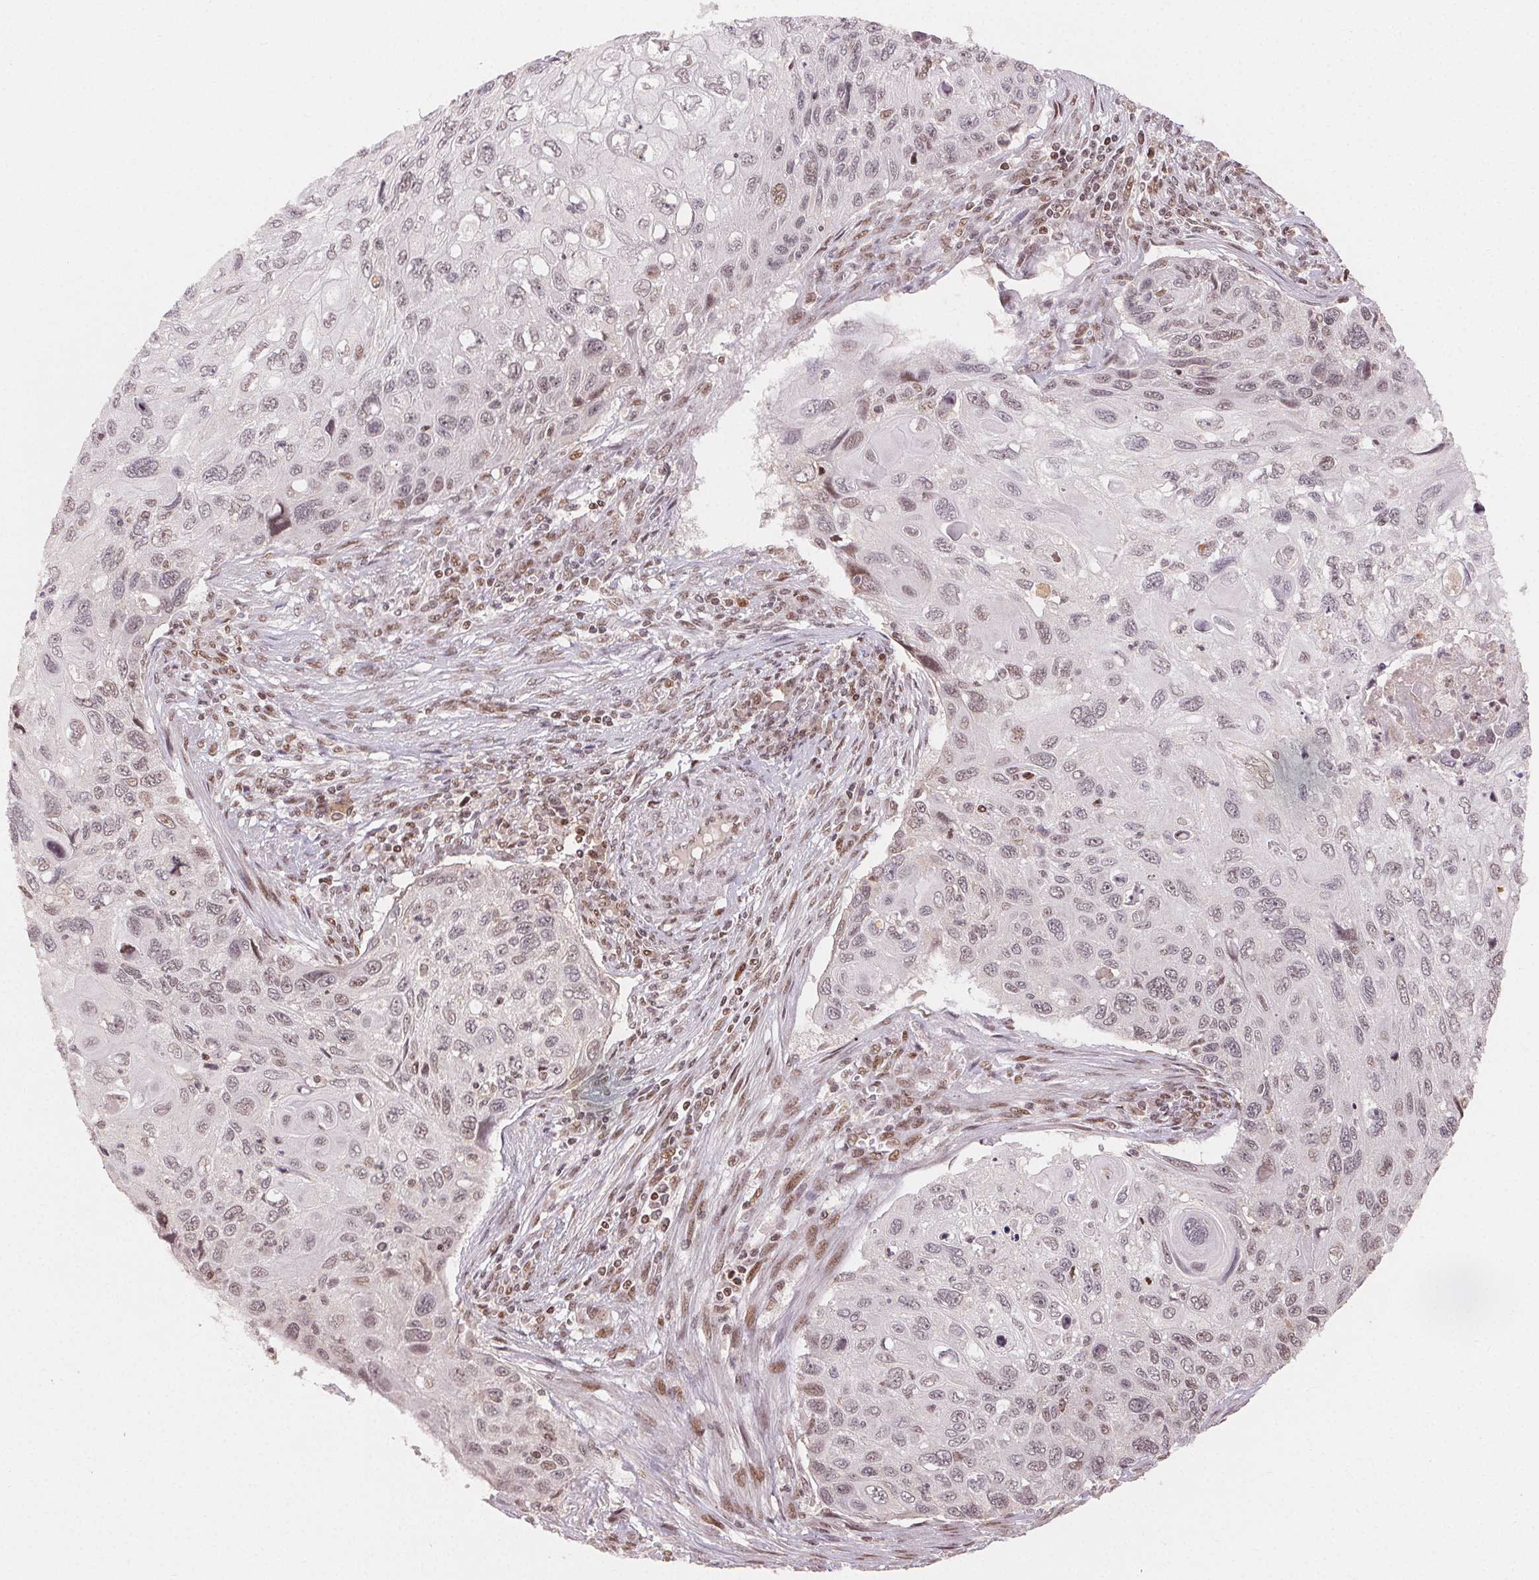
{"staining": {"intensity": "weak", "quantity": "<25%", "location": "nuclear"}, "tissue": "cervical cancer", "cell_type": "Tumor cells", "image_type": "cancer", "snomed": [{"axis": "morphology", "description": "Squamous cell carcinoma, NOS"}, {"axis": "topography", "description": "Cervix"}], "caption": "Immunohistochemical staining of human cervical cancer exhibits no significant positivity in tumor cells.", "gene": "MAPKAPK2", "patient": {"sex": "female", "age": 70}}